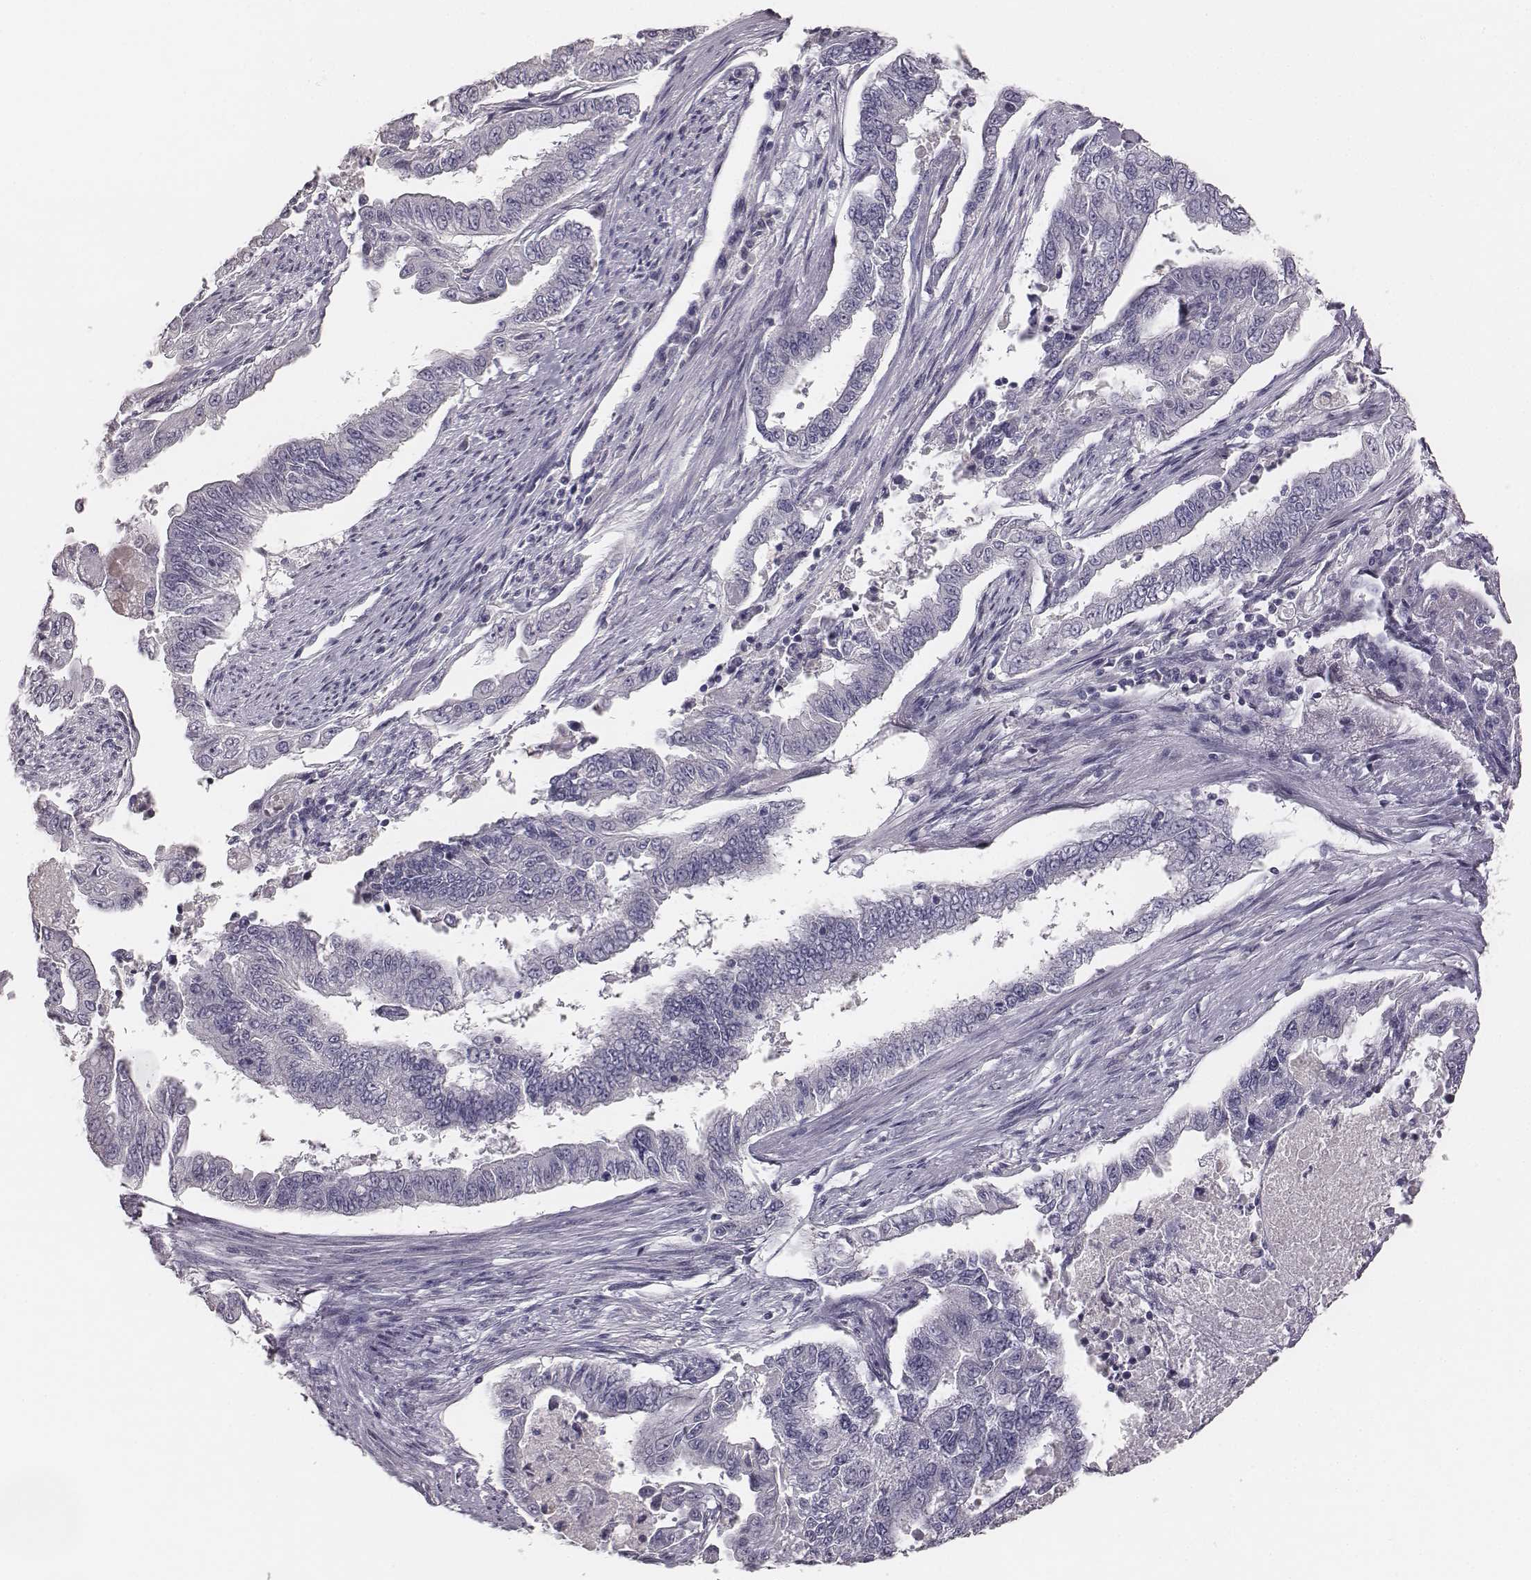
{"staining": {"intensity": "negative", "quantity": "none", "location": "none"}, "tissue": "endometrial cancer", "cell_type": "Tumor cells", "image_type": "cancer", "snomed": [{"axis": "morphology", "description": "Adenocarcinoma, NOS"}, {"axis": "topography", "description": "Uterus"}], "caption": "High power microscopy histopathology image of an immunohistochemistry (IHC) histopathology image of adenocarcinoma (endometrial), revealing no significant staining in tumor cells. (DAB immunohistochemistry, high magnification).", "gene": "MYH6", "patient": {"sex": "female", "age": 59}}